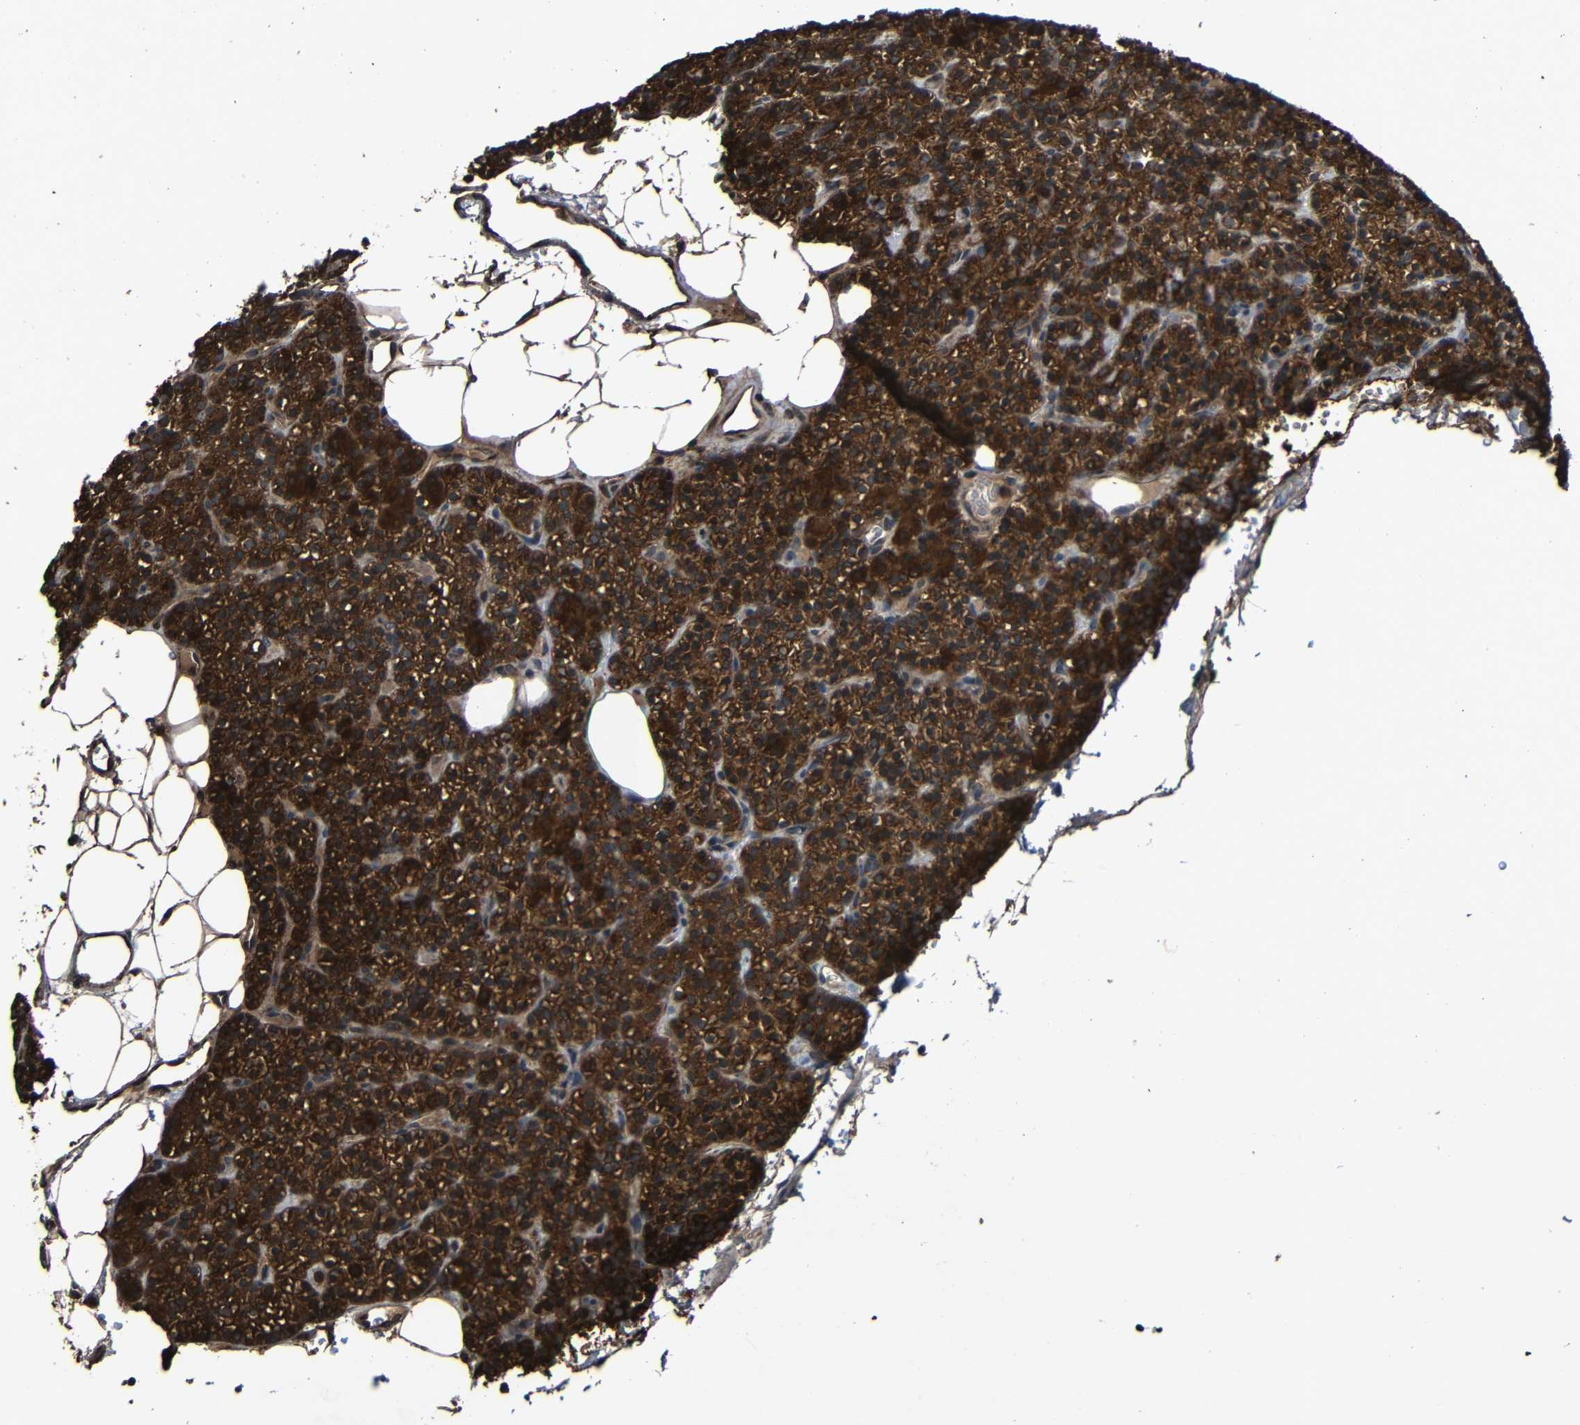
{"staining": {"intensity": "strong", "quantity": ">75%", "location": "cytoplasmic/membranous"}, "tissue": "parathyroid gland", "cell_type": "Glandular cells", "image_type": "normal", "snomed": [{"axis": "morphology", "description": "Normal tissue, NOS"}, {"axis": "morphology", "description": "Hyperplasia, NOS"}, {"axis": "topography", "description": "Parathyroid gland"}], "caption": "This micrograph exhibits immunohistochemistry staining of unremarkable human parathyroid gland, with high strong cytoplasmic/membranous positivity in about >75% of glandular cells.", "gene": "C1GALT1", "patient": {"sex": "male", "age": 44}}